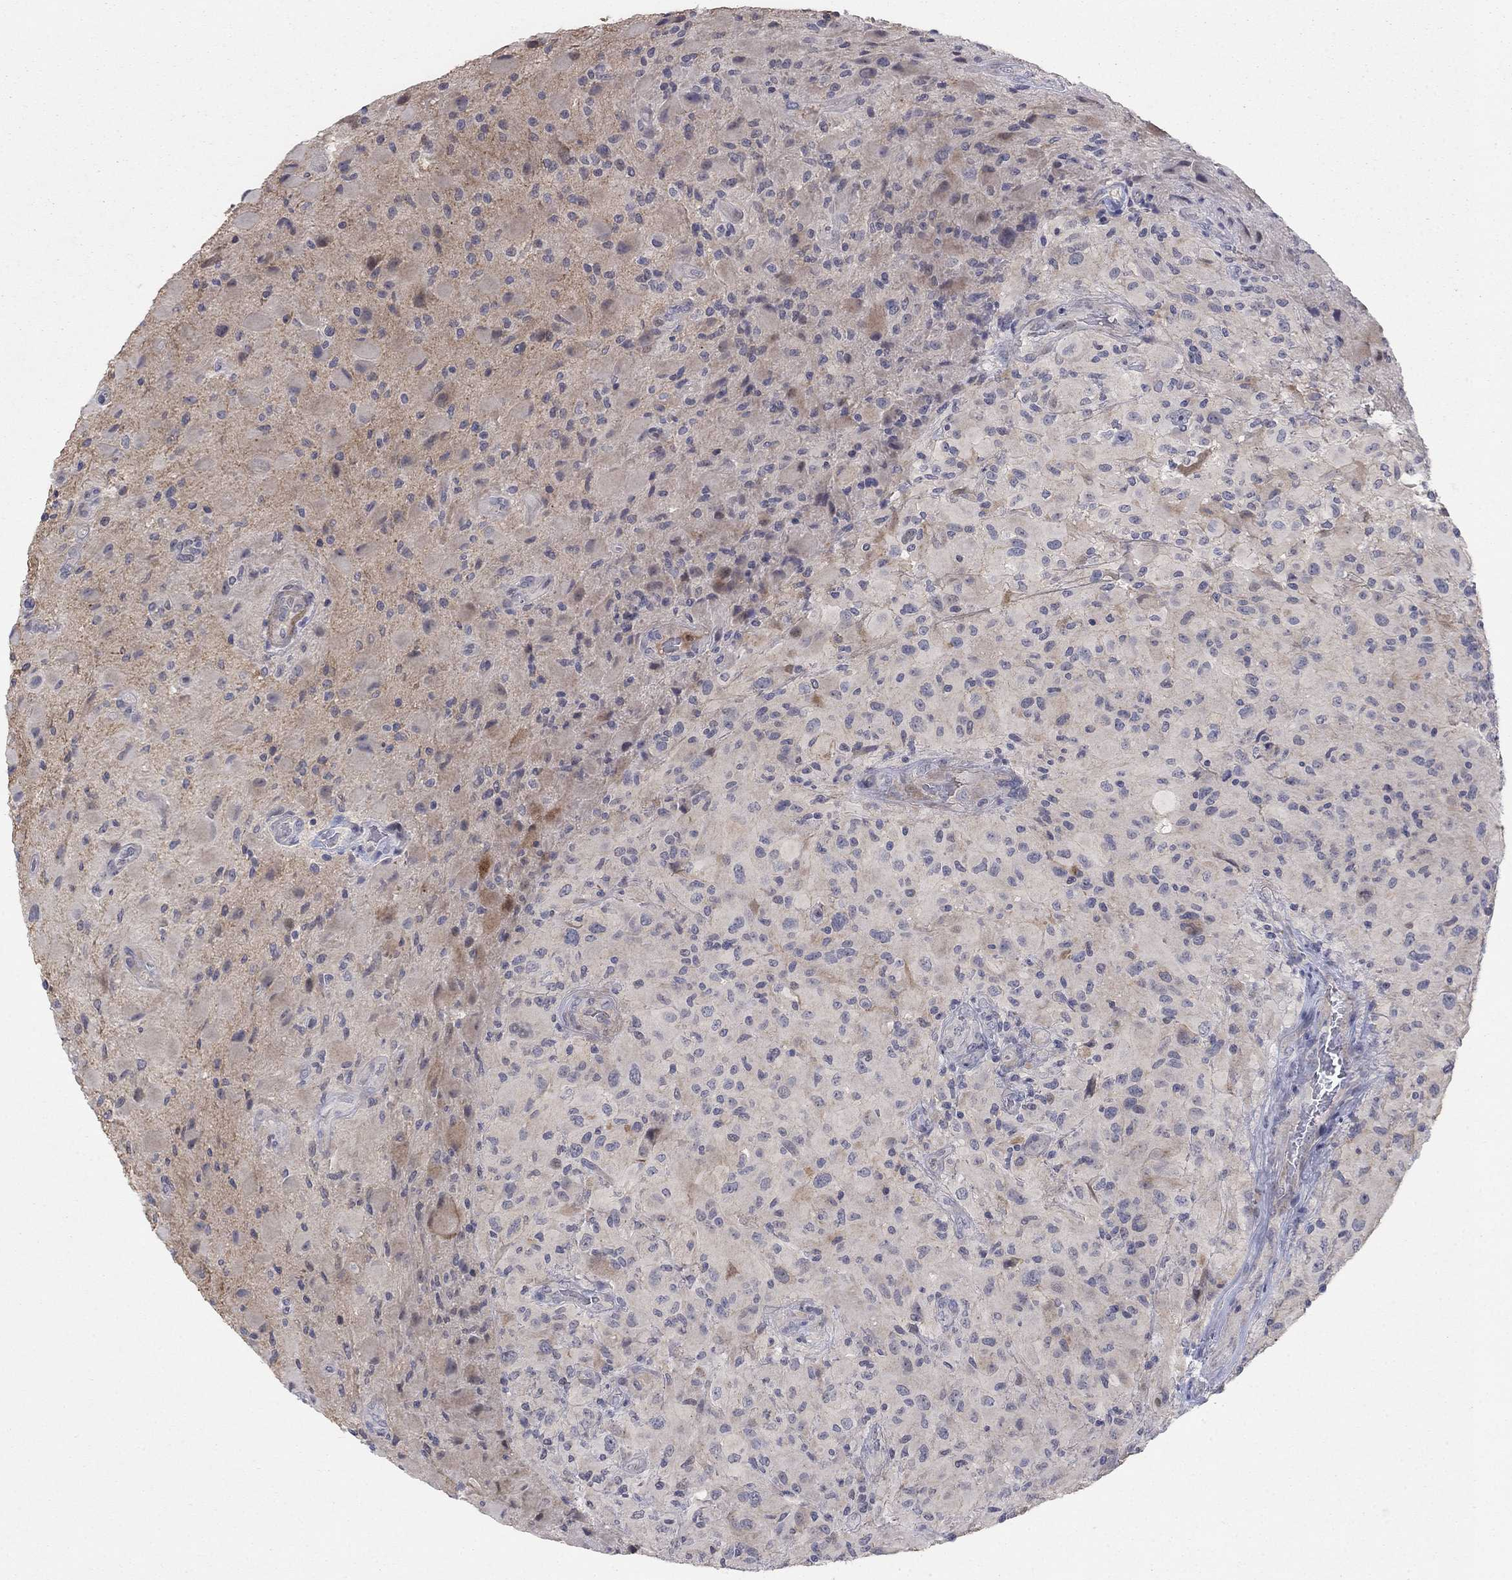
{"staining": {"intensity": "negative", "quantity": "none", "location": "none"}, "tissue": "glioma", "cell_type": "Tumor cells", "image_type": "cancer", "snomed": [{"axis": "morphology", "description": "Glioma, malignant, High grade"}, {"axis": "topography", "description": "Cerebral cortex"}], "caption": "Immunohistochemistry (IHC) histopathology image of neoplastic tissue: malignant high-grade glioma stained with DAB shows no significant protein expression in tumor cells.", "gene": "AMN1", "patient": {"sex": "male", "age": 35}}